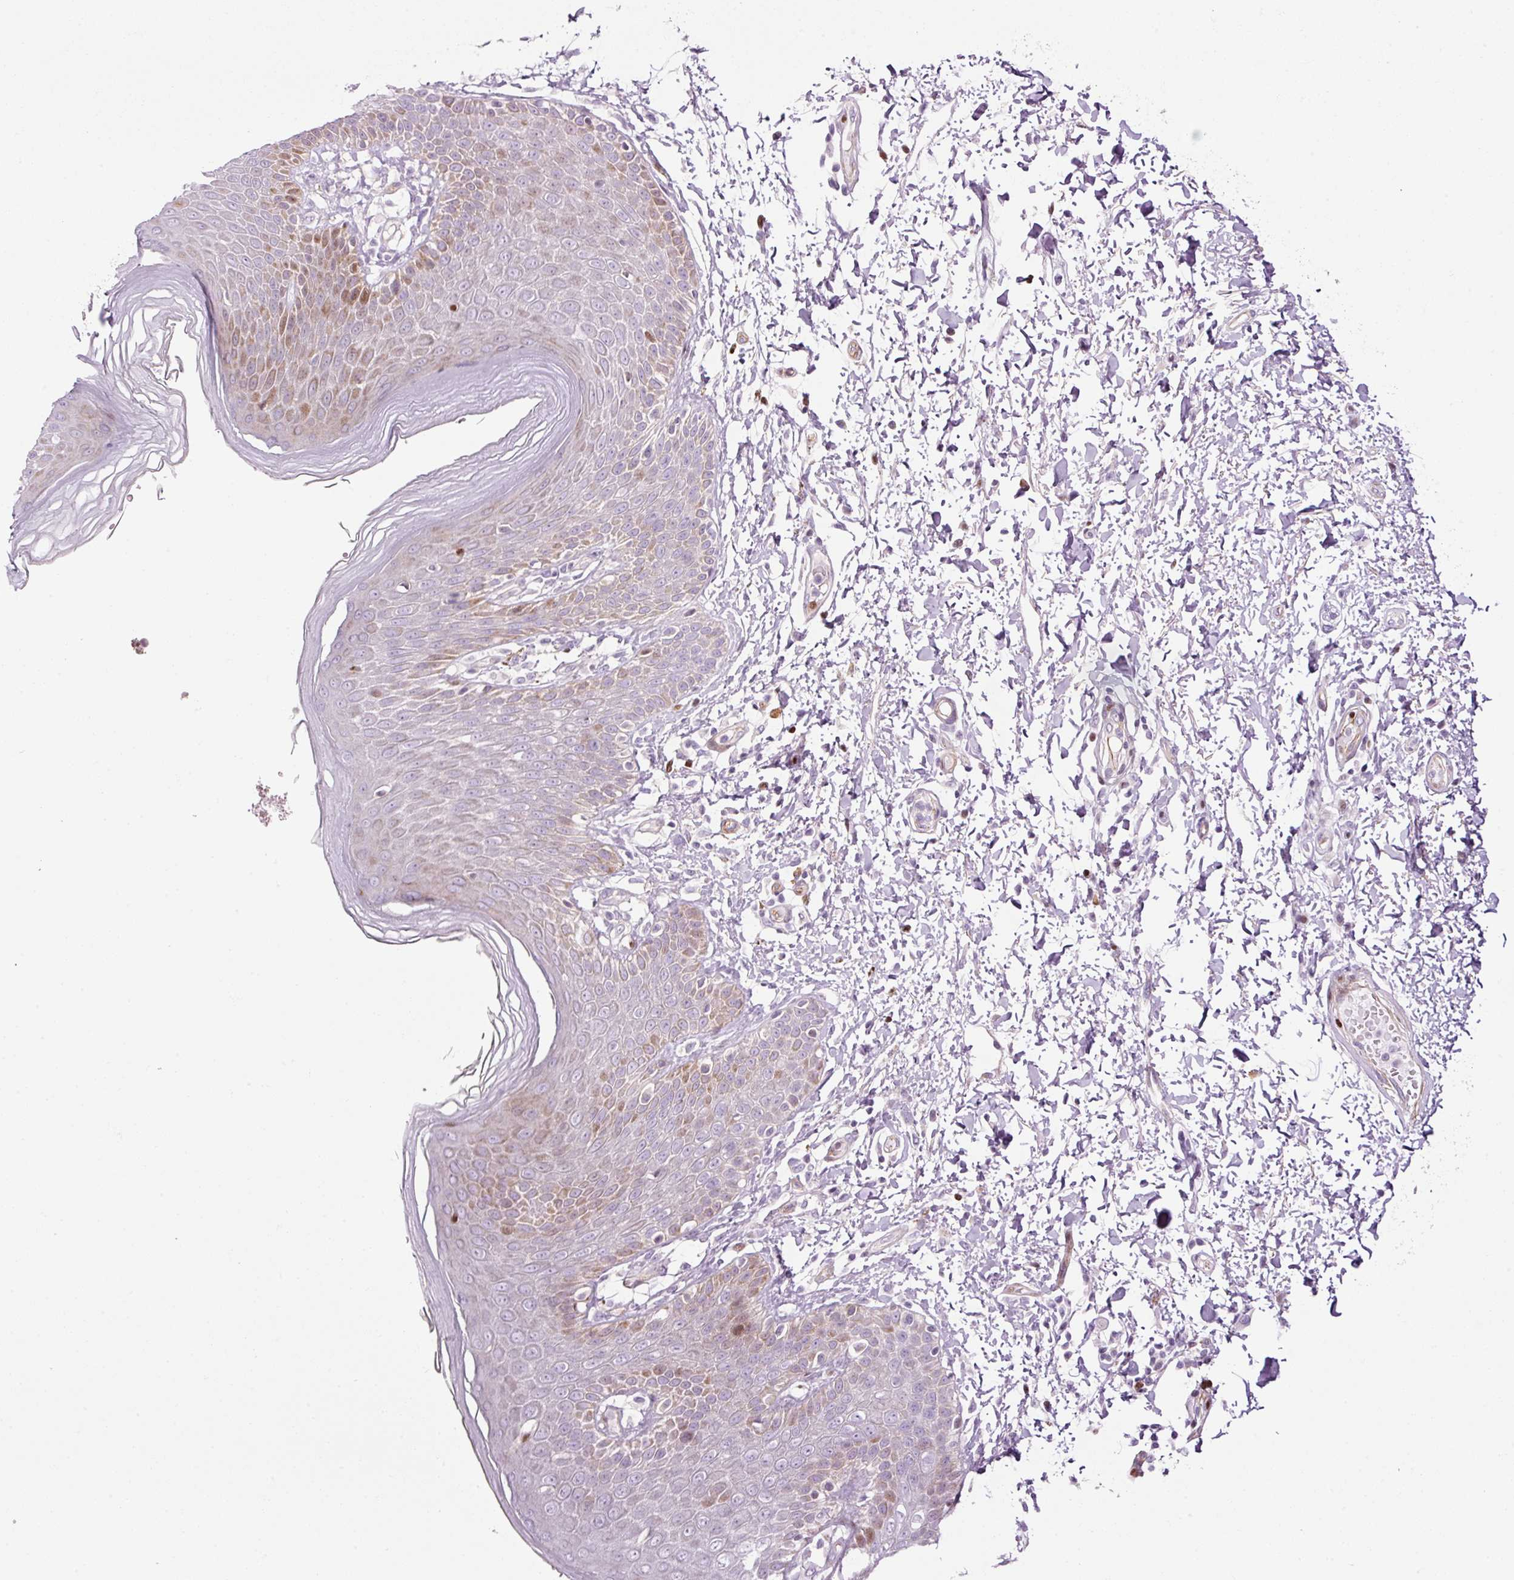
{"staining": {"intensity": "moderate", "quantity": "<25%", "location": "cytoplasmic/membranous,nuclear"}, "tissue": "skin", "cell_type": "Epidermal cells", "image_type": "normal", "snomed": [{"axis": "morphology", "description": "Normal tissue, NOS"}, {"axis": "topography", "description": "Peripheral nerve tissue"}], "caption": "Epidermal cells exhibit low levels of moderate cytoplasmic/membranous,nuclear positivity in approximately <25% of cells in benign human skin.", "gene": "ANKRD20A1", "patient": {"sex": "male", "age": 51}}